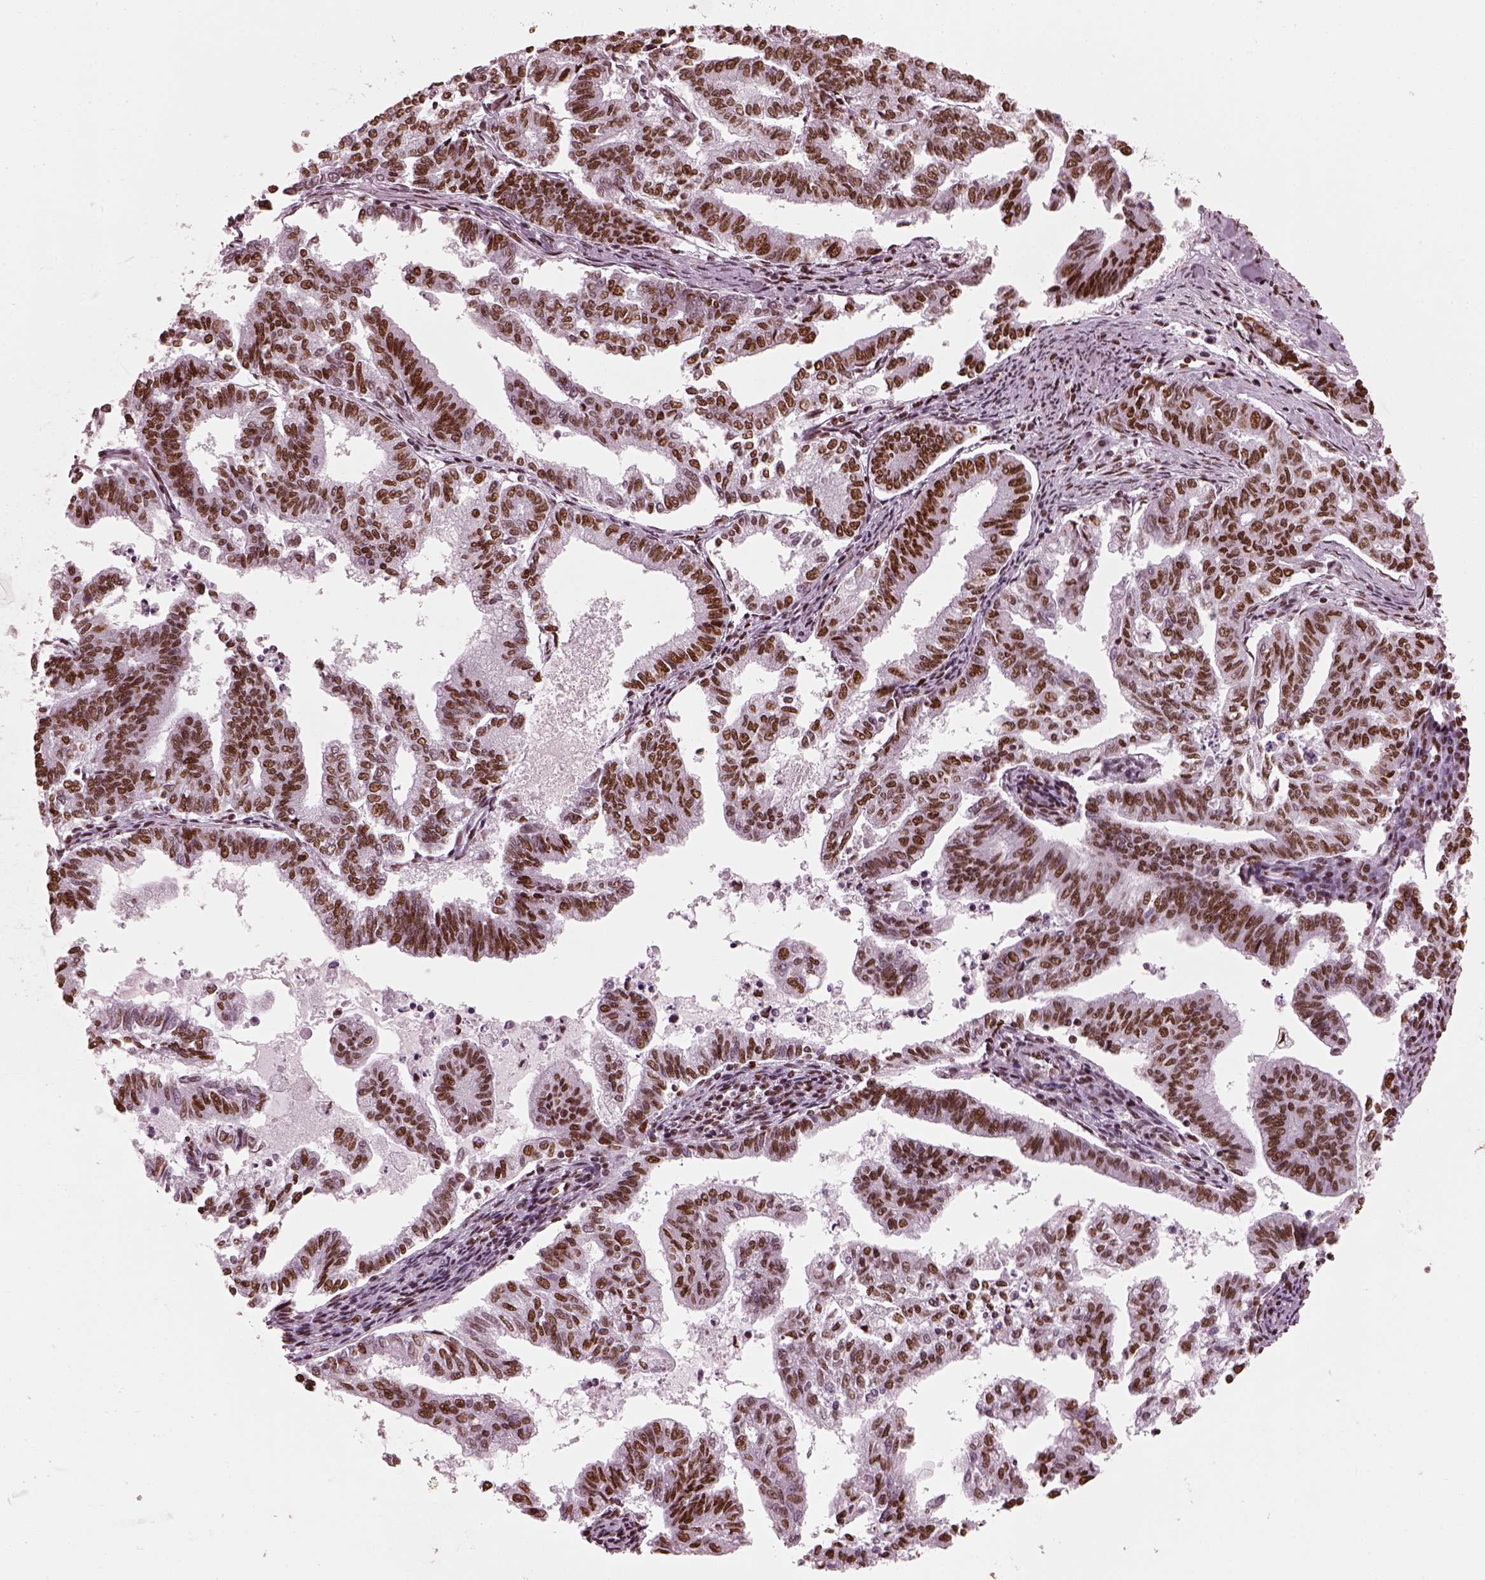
{"staining": {"intensity": "strong", "quantity": ">75%", "location": "nuclear"}, "tissue": "endometrial cancer", "cell_type": "Tumor cells", "image_type": "cancer", "snomed": [{"axis": "morphology", "description": "Adenocarcinoma, NOS"}, {"axis": "topography", "description": "Endometrium"}], "caption": "Approximately >75% of tumor cells in human endometrial adenocarcinoma show strong nuclear protein expression as visualized by brown immunohistochemical staining.", "gene": "CBFA2T3", "patient": {"sex": "female", "age": 79}}